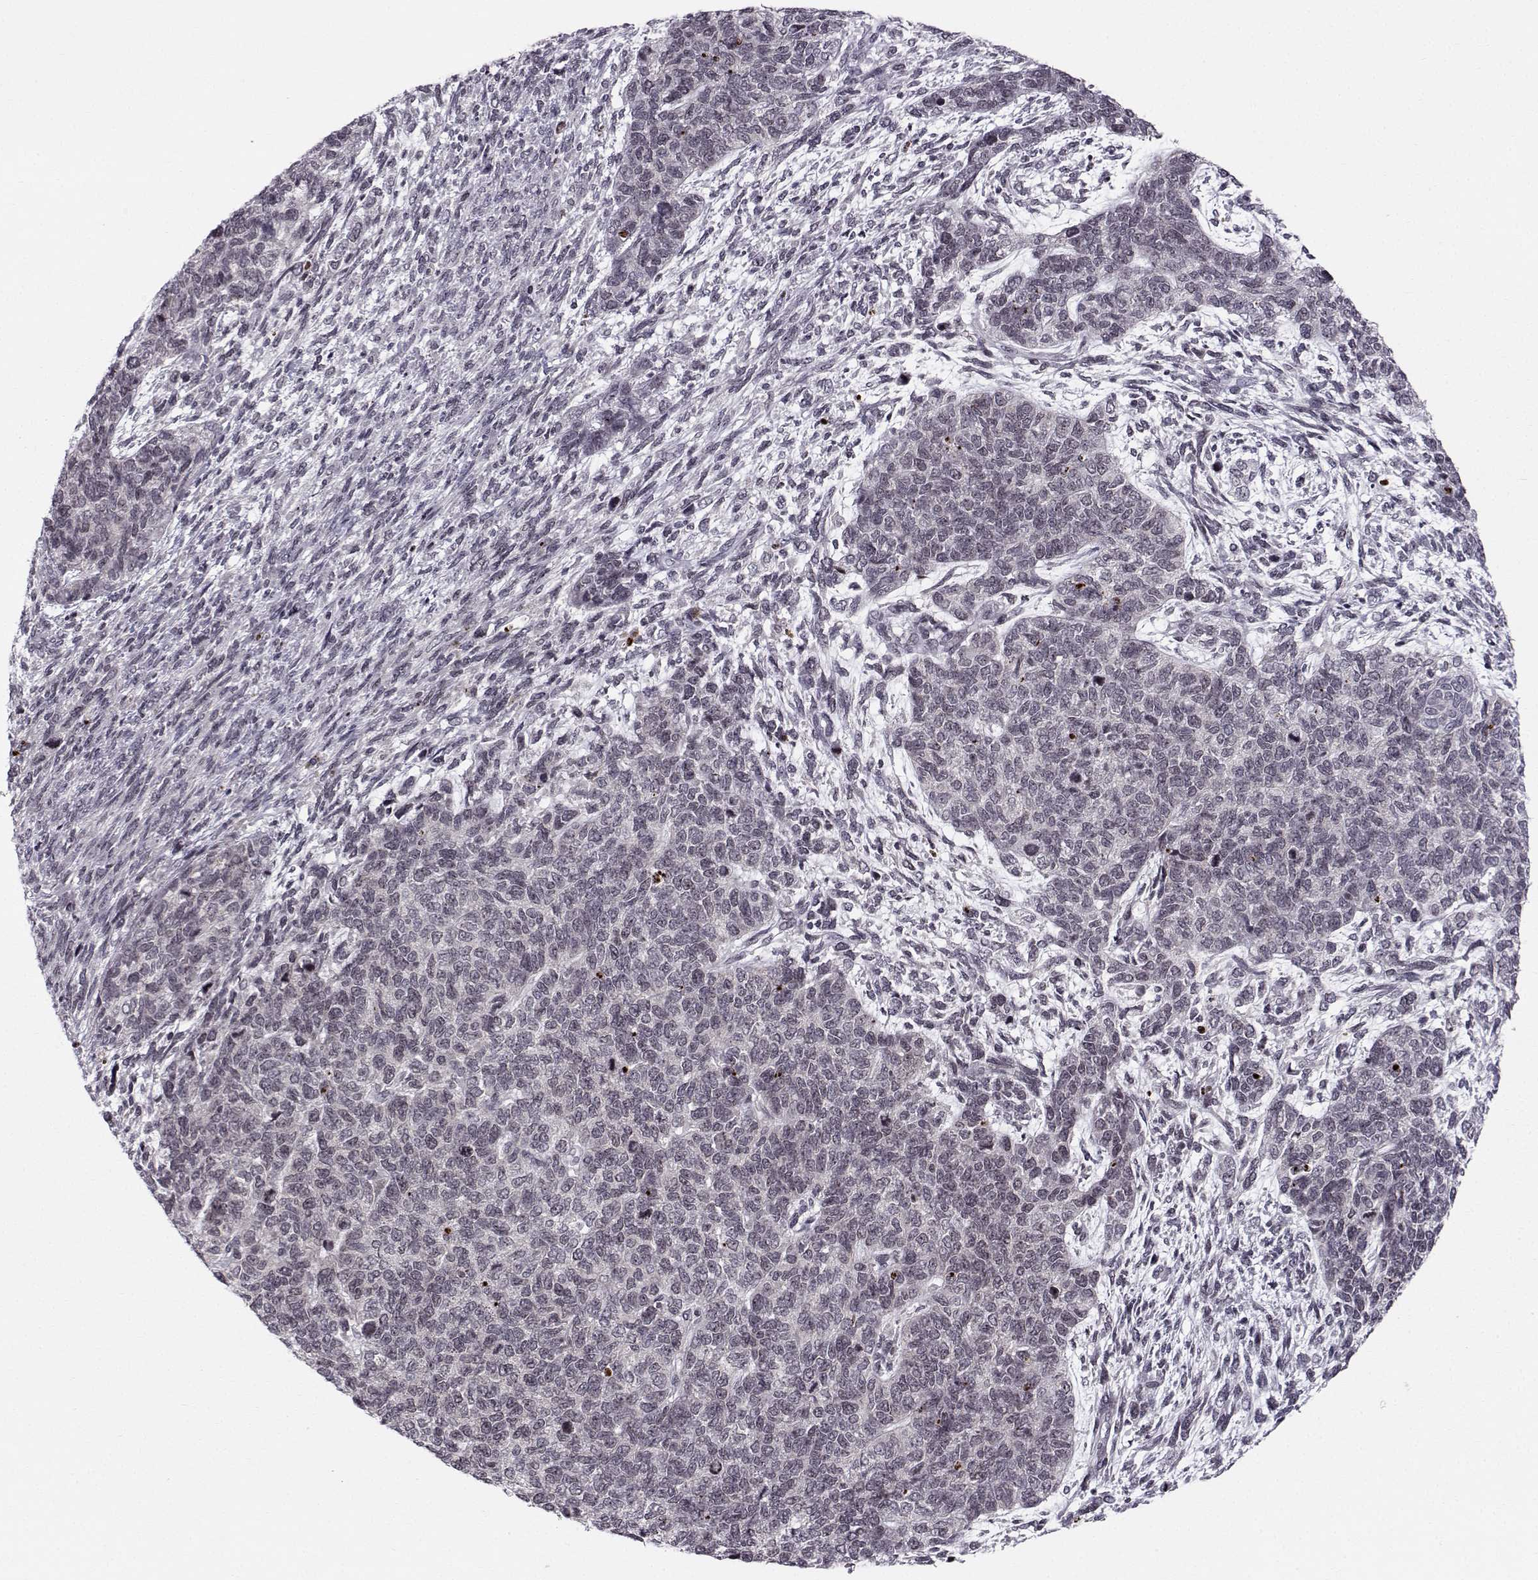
{"staining": {"intensity": "negative", "quantity": "none", "location": "none"}, "tissue": "cervical cancer", "cell_type": "Tumor cells", "image_type": "cancer", "snomed": [{"axis": "morphology", "description": "Squamous cell carcinoma, NOS"}, {"axis": "topography", "description": "Cervix"}], "caption": "Immunohistochemical staining of cervical cancer (squamous cell carcinoma) reveals no significant staining in tumor cells.", "gene": "MARCHF4", "patient": {"sex": "female", "age": 63}}